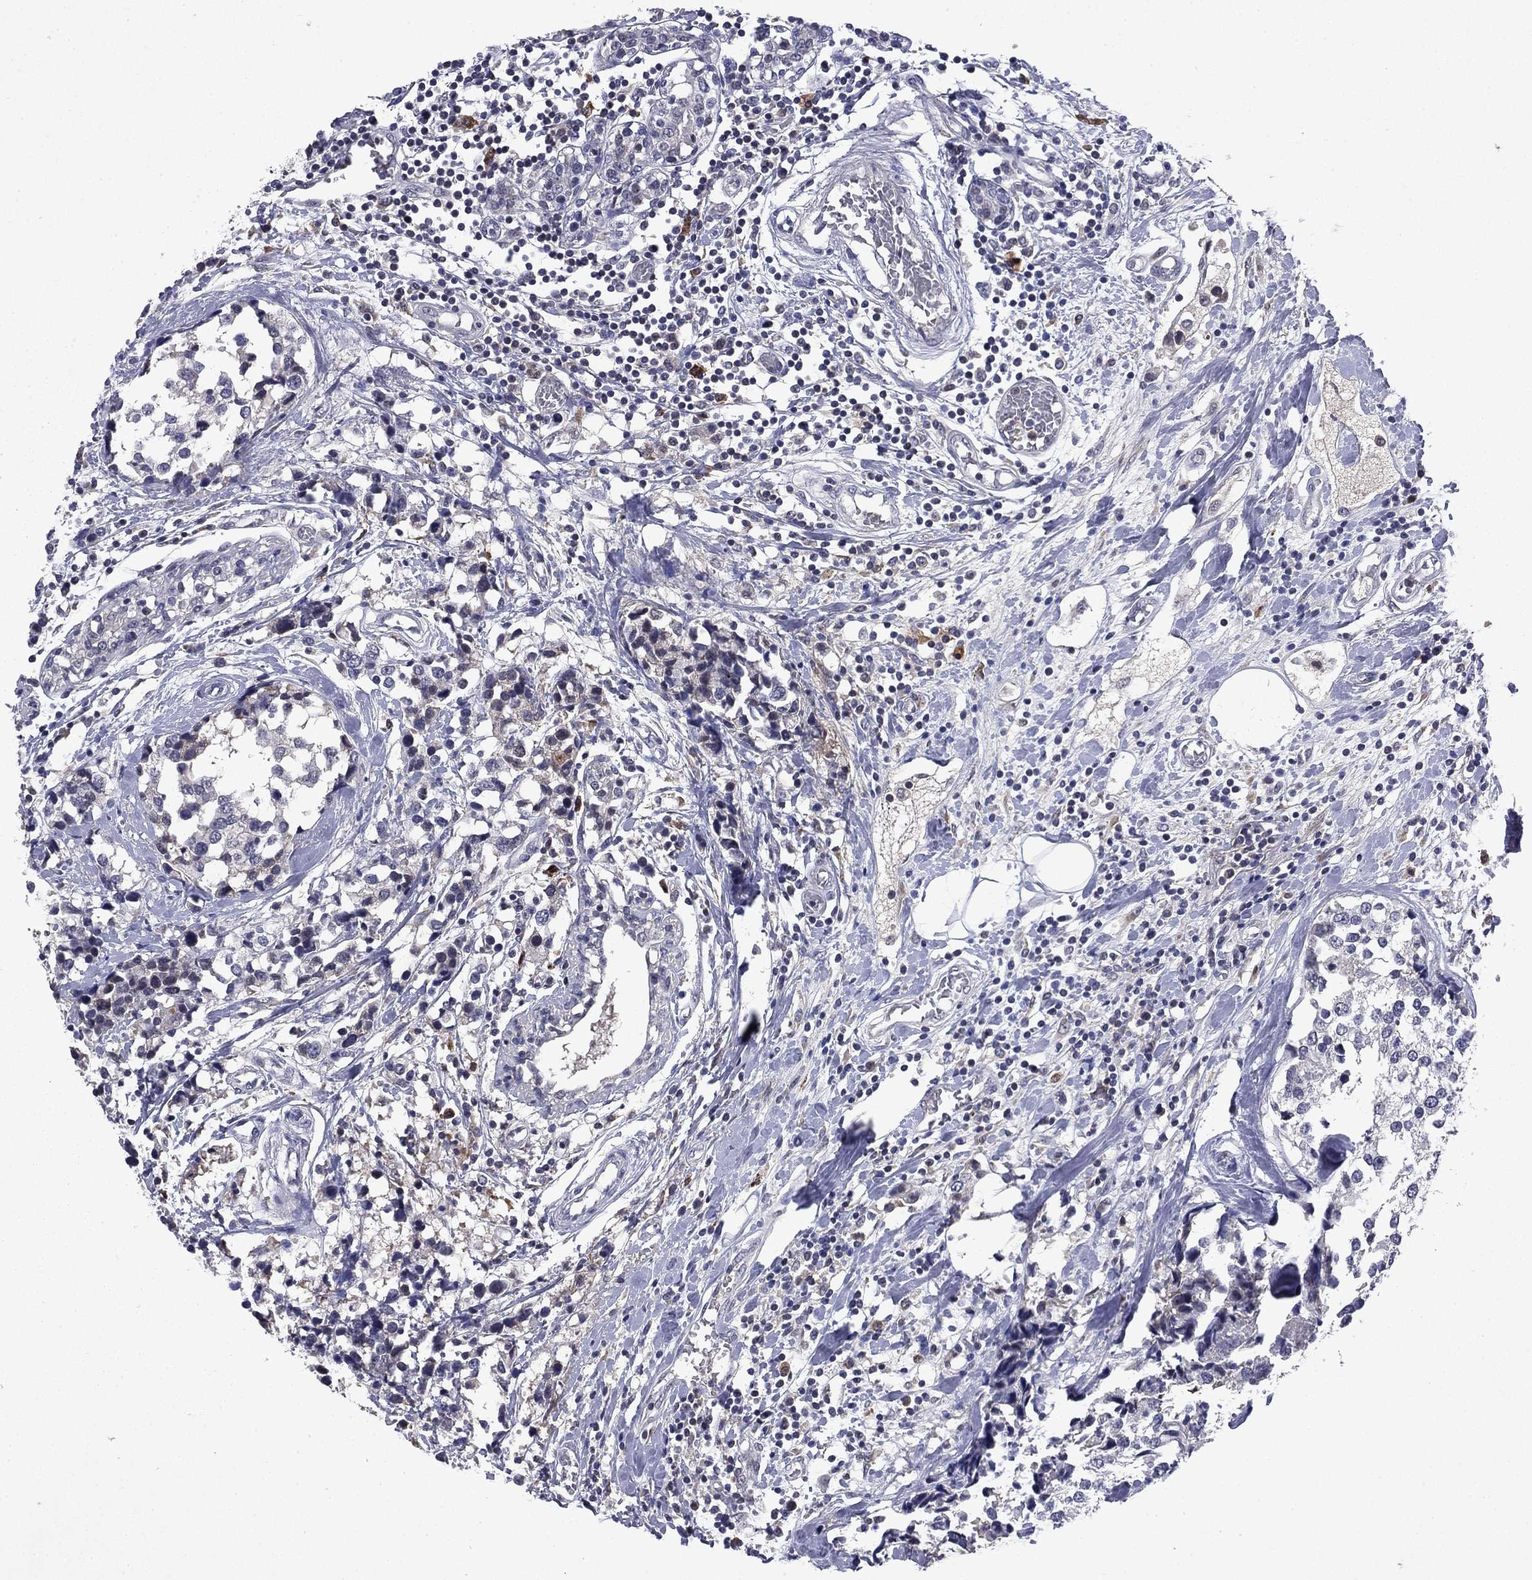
{"staining": {"intensity": "negative", "quantity": "none", "location": "none"}, "tissue": "breast cancer", "cell_type": "Tumor cells", "image_type": "cancer", "snomed": [{"axis": "morphology", "description": "Lobular carcinoma"}, {"axis": "topography", "description": "Breast"}], "caption": "Immunohistochemical staining of human breast cancer displays no significant positivity in tumor cells.", "gene": "ECM1", "patient": {"sex": "female", "age": 59}}